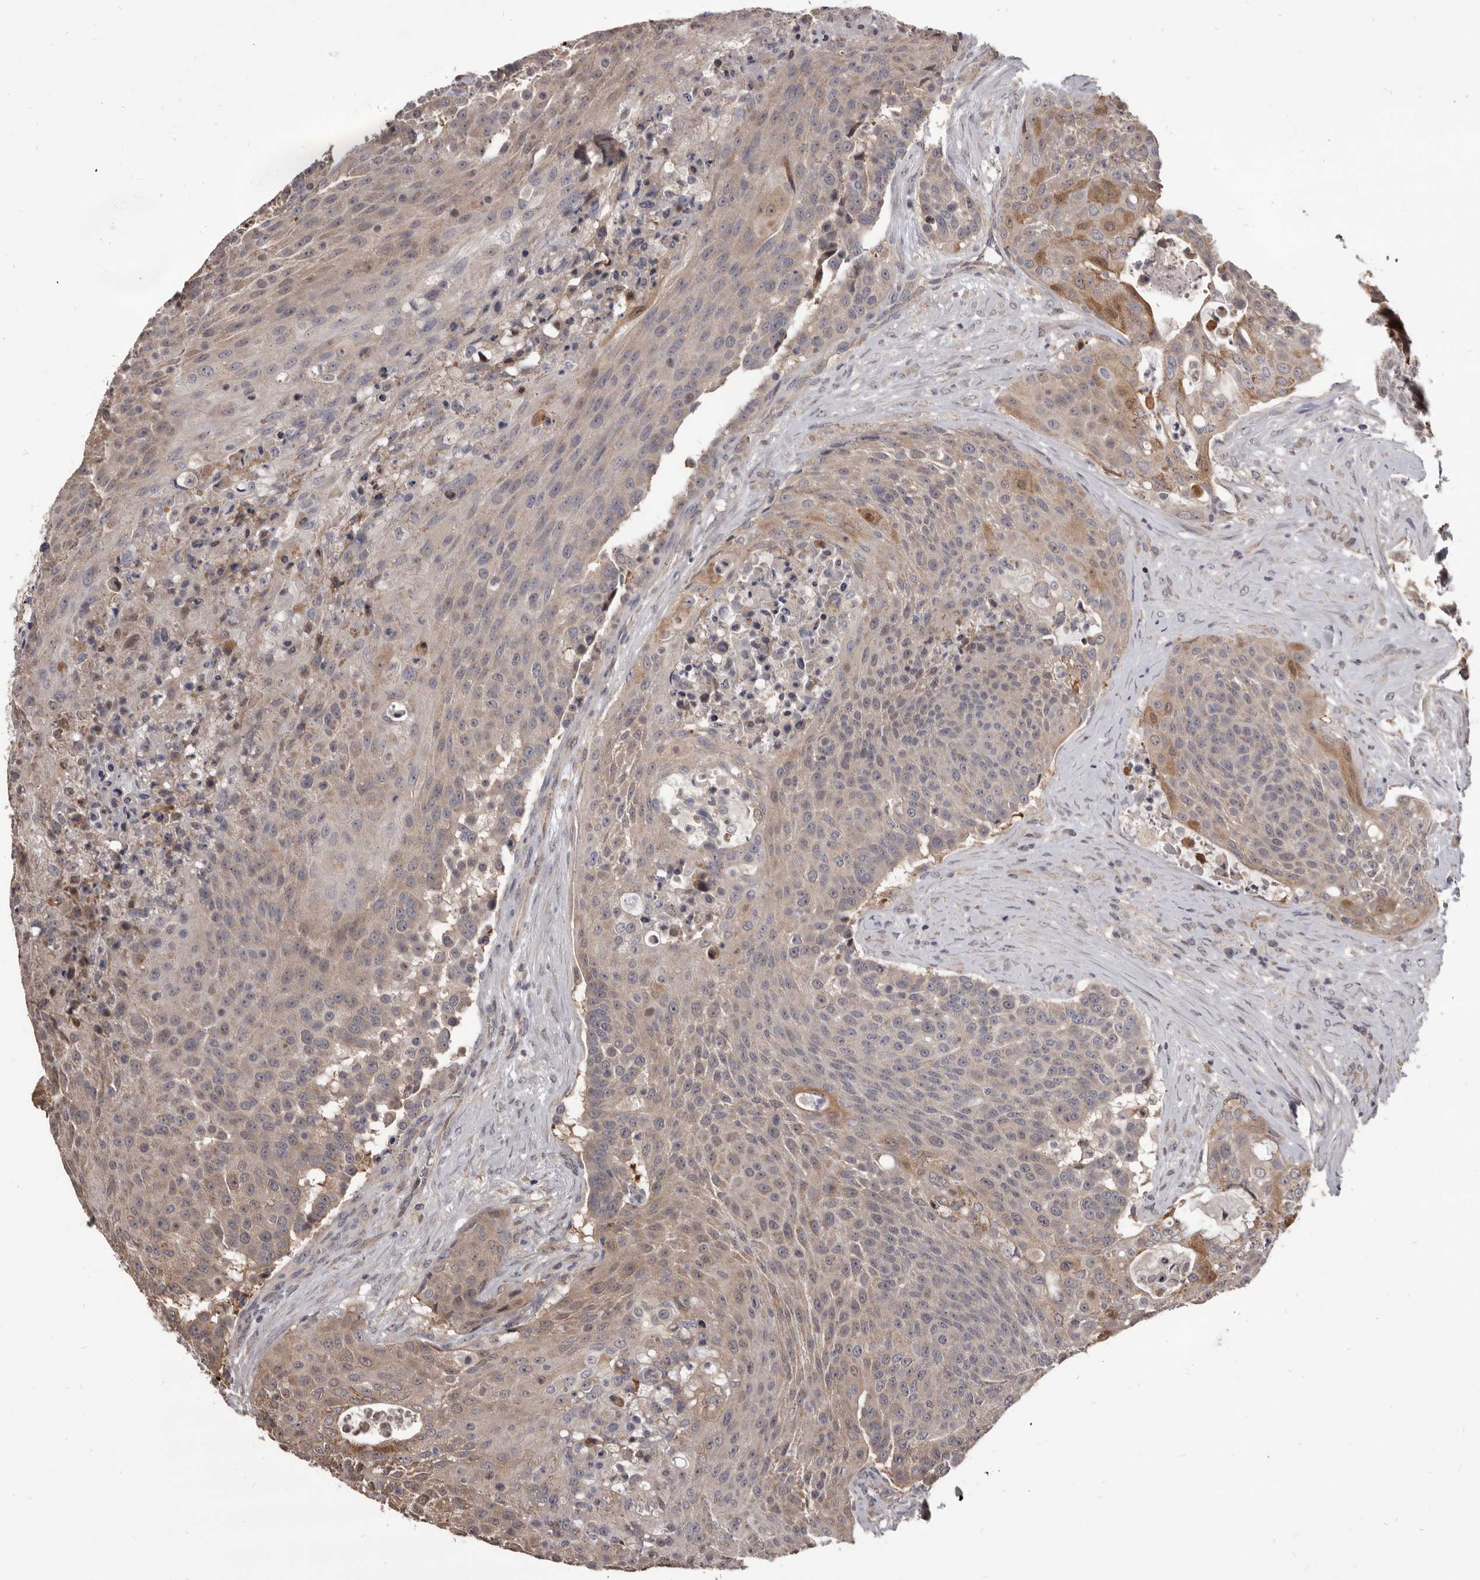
{"staining": {"intensity": "moderate", "quantity": "<25%", "location": "cytoplasmic/membranous"}, "tissue": "urothelial cancer", "cell_type": "Tumor cells", "image_type": "cancer", "snomed": [{"axis": "morphology", "description": "Urothelial carcinoma, High grade"}, {"axis": "topography", "description": "Urinary bladder"}], "caption": "DAB immunohistochemical staining of urothelial cancer shows moderate cytoplasmic/membranous protein expression in approximately <25% of tumor cells.", "gene": "MAP3K14", "patient": {"sex": "female", "age": 63}}